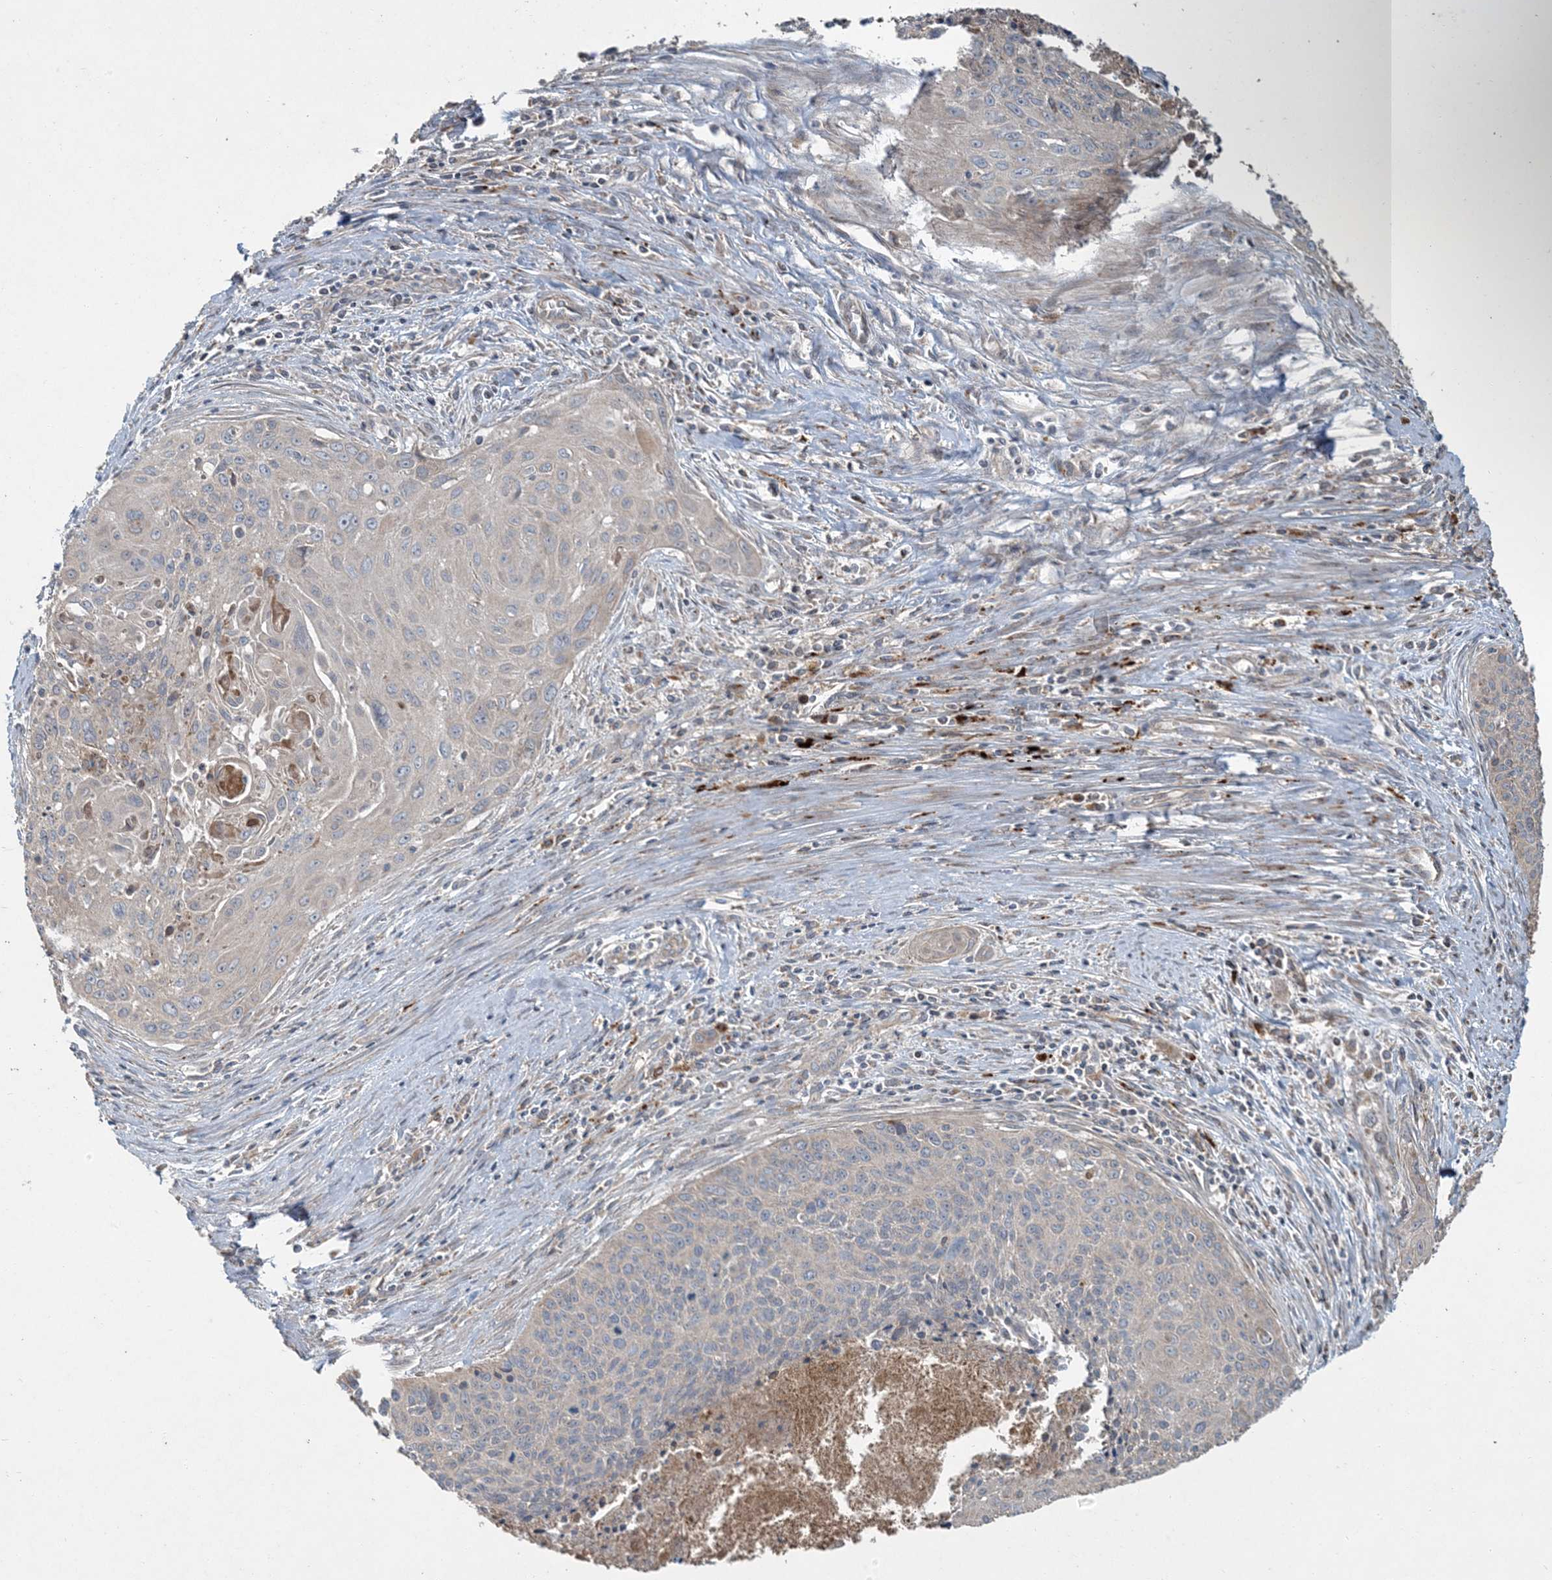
{"staining": {"intensity": "negative", "quantity": "none", "location": "none"}, "tissue": "cervical cancer", "cell_type": "Tumor cells", "image_type": "cancer", "snomed": [{"axis": "morphology", "description": "Squamous cell carcinoma, NOS"}, {"axis": "topography", "description": "Cervix"}], "caption": "Tumor cells are negative for protein expression in human cervical squamous cell carcinoma.", "gene": "LTN1", "patient": {"sex": "female", "age": 55}}